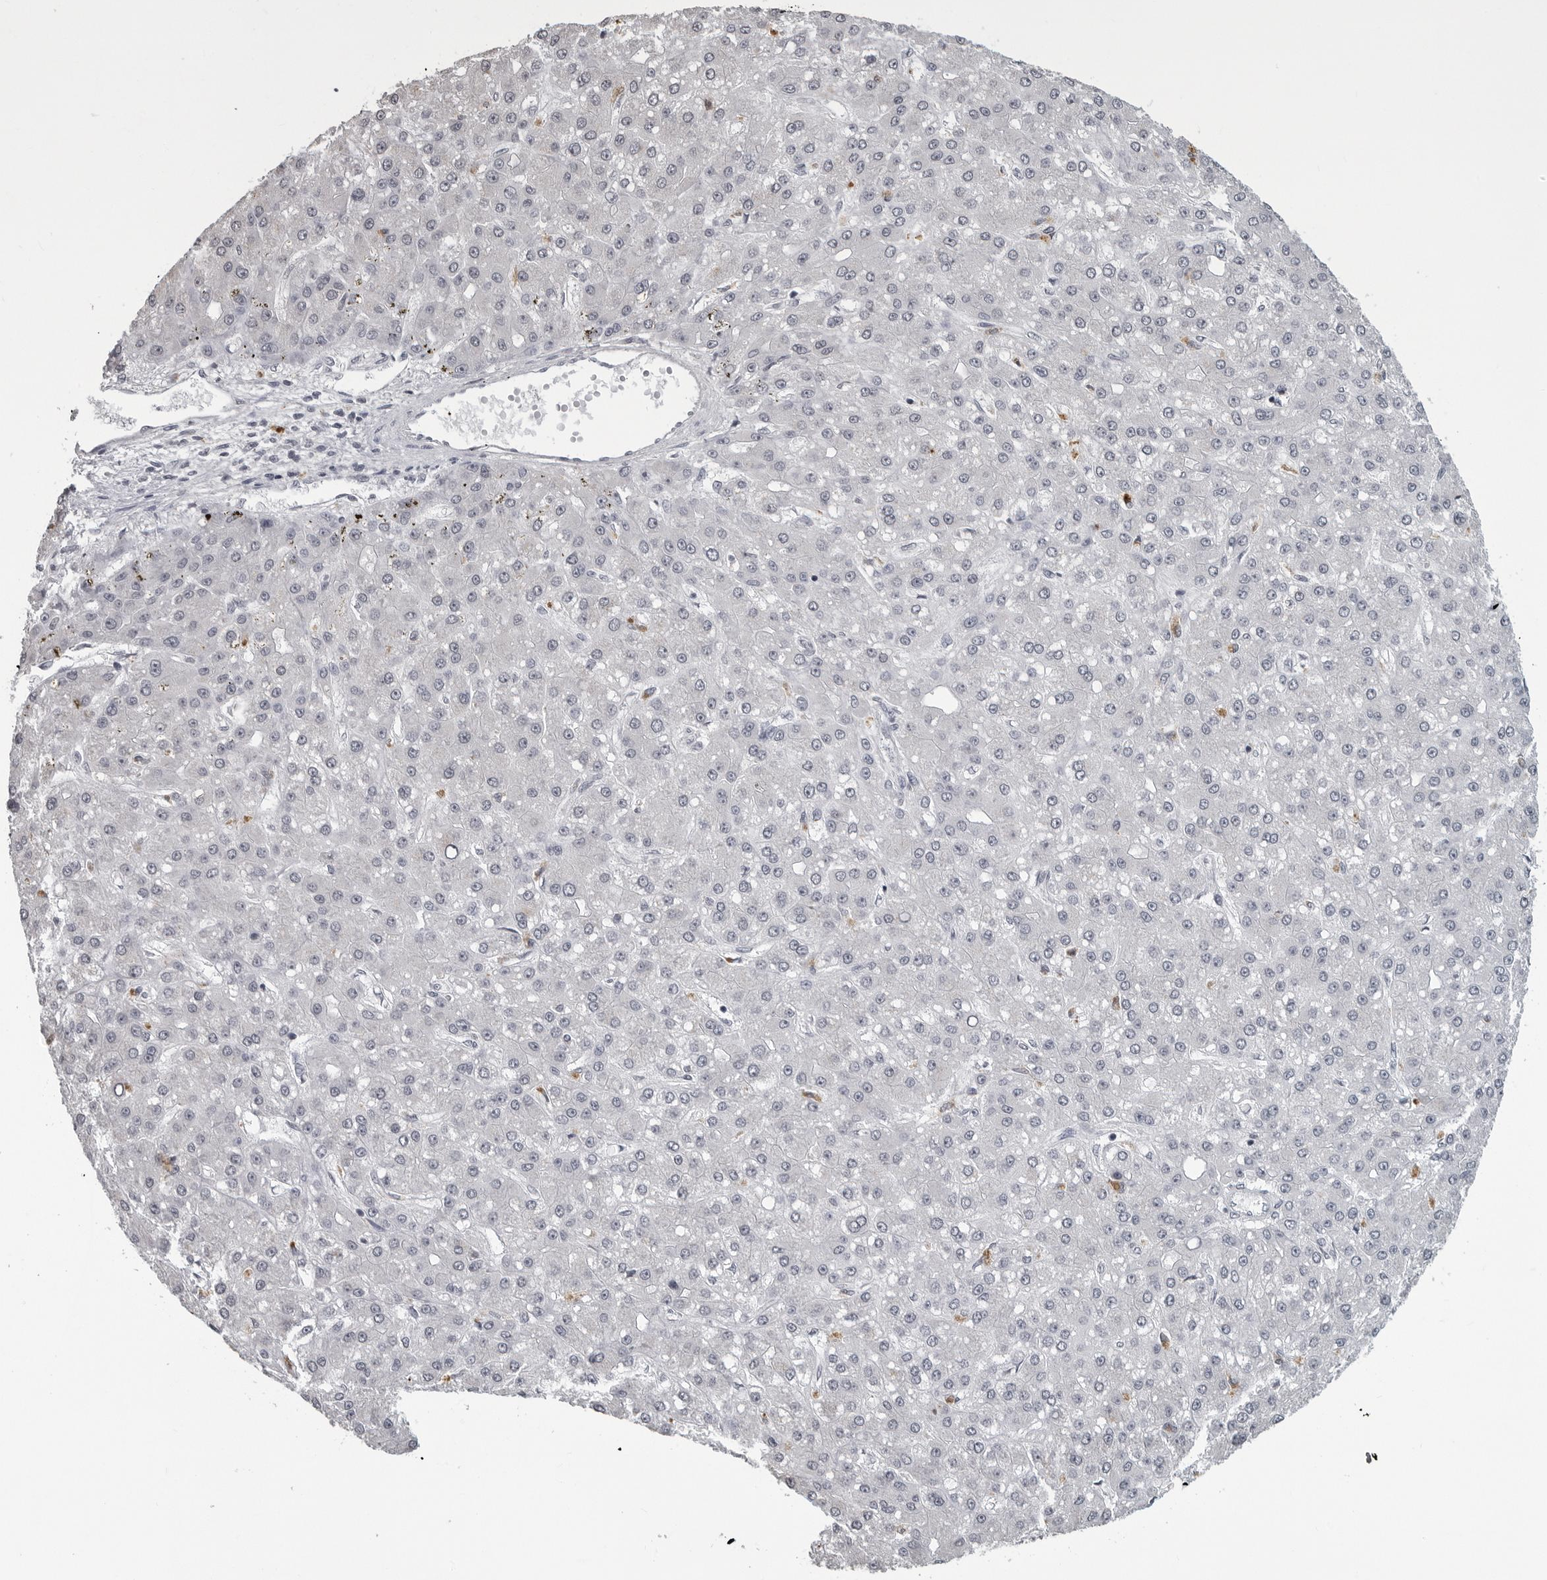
{"staining": {"intensity": "negative", "quantity": "none", "location": "none"}, "tissue": "liver cancer", "cell_type": "Tumor cells", "image_type": "cancer", "snomed": [{"axis": "morphology", "description": "Carcinoma, Hepatocellular, NOS"}, {"axis": "topography", "description": "Liver"}], "caption": "Tumor cells are negative for brown protein staining in liver cancer (hepatocellular carcinoma).", "gene": "DDX54", "patient": {"sex": "male", "age": 67}}